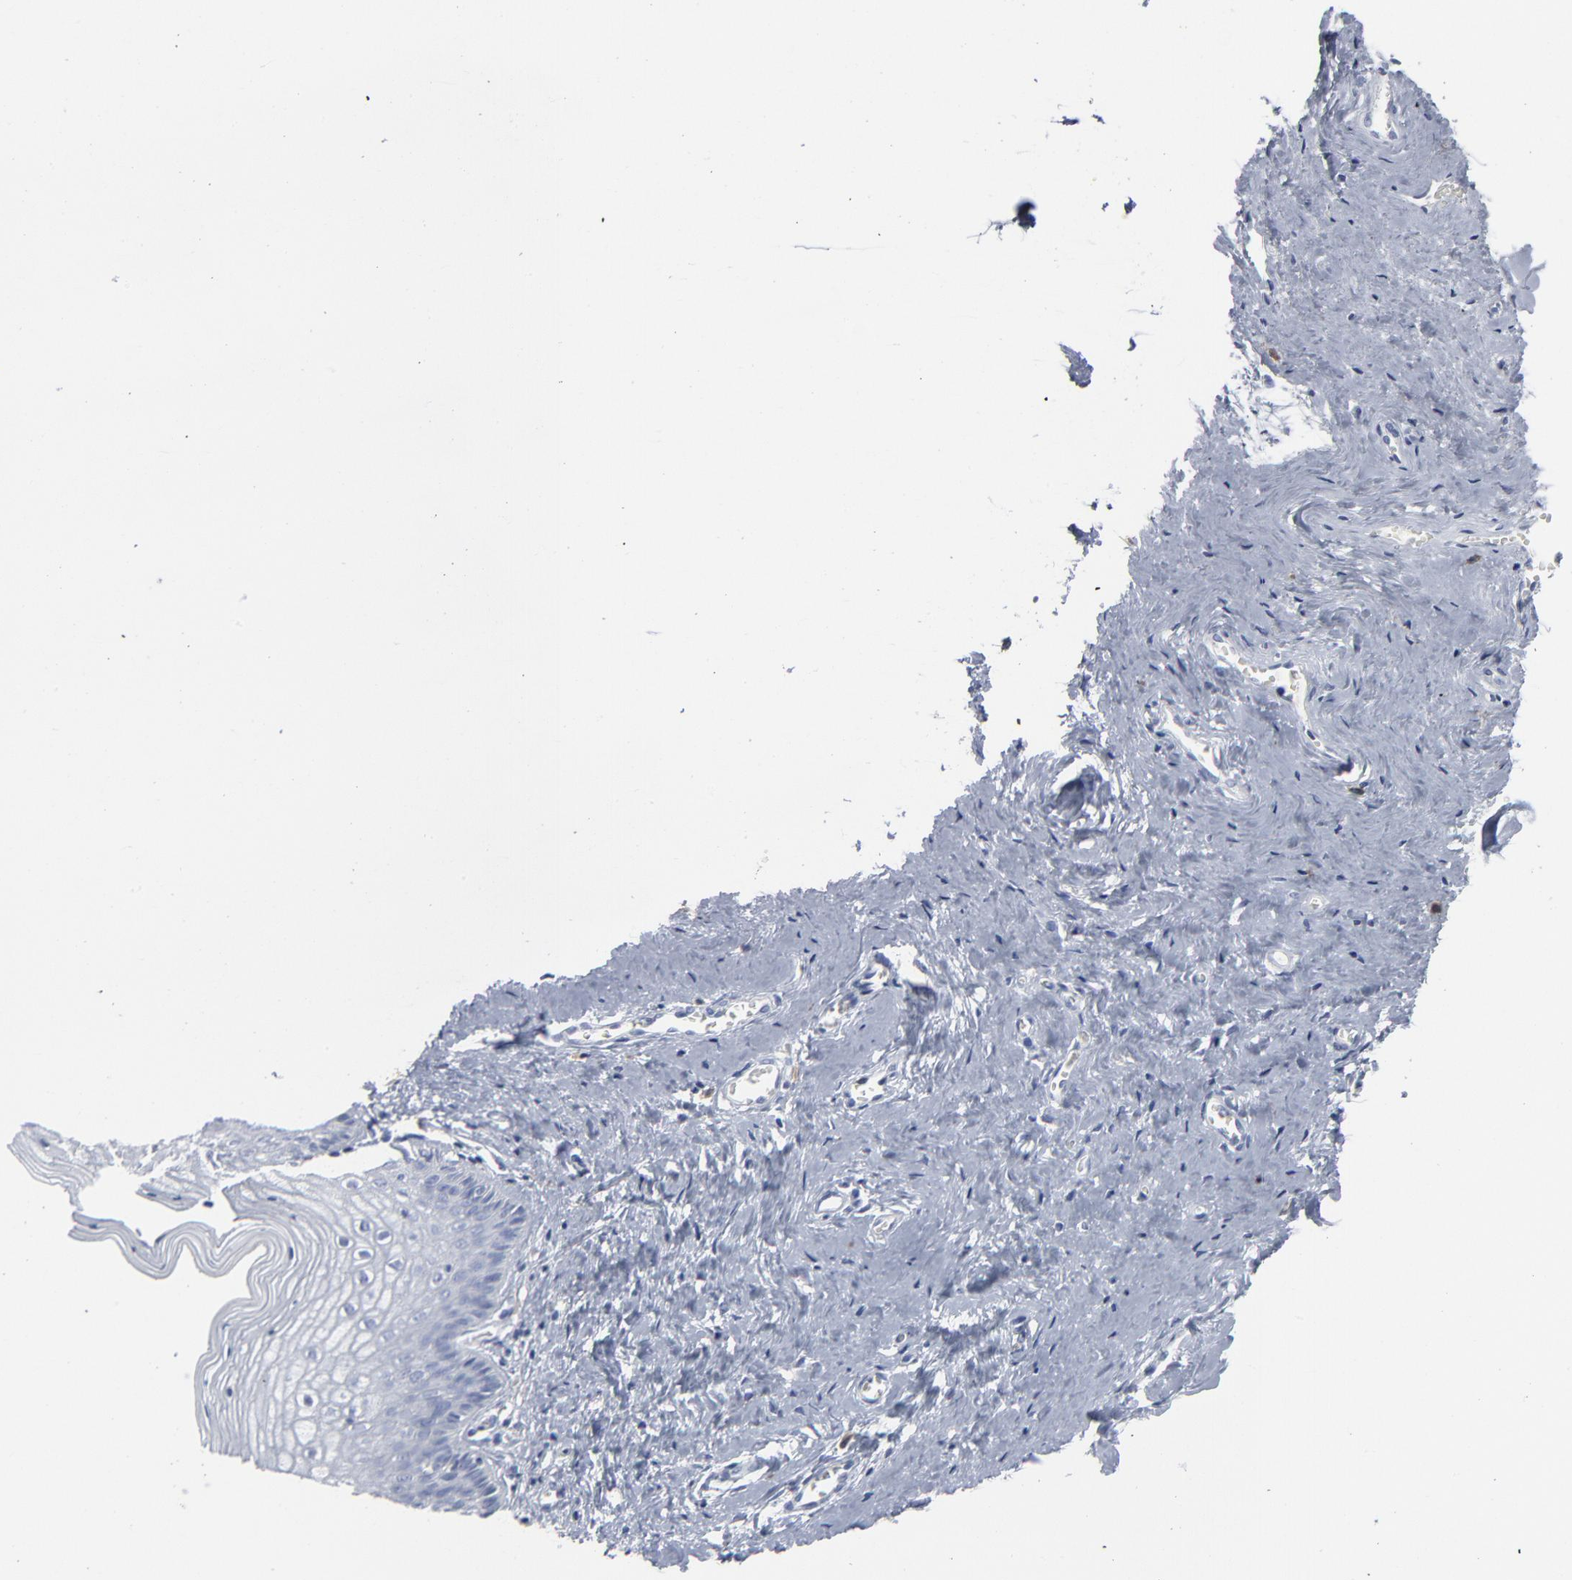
{"staining": {"intensity": "negative", "quantity": "none", "location": "none"}, "tissue": "vagina", "cell_type": "Squamous epithelial cells", "image_type": "normal", "snomed": [{"axis": "morphology", "description": "Normal tissue, NOS"}, {"axis": "topography", "description": "Vagina"}], "caption": "DAB (3,3'-diaminobenzidine) immunohistochemical staining of normal human vagina shows no significant positivity in squamous epithelial cells.", "gene": "PAGE1", "patient": {"sex": "female", "age": 46}}